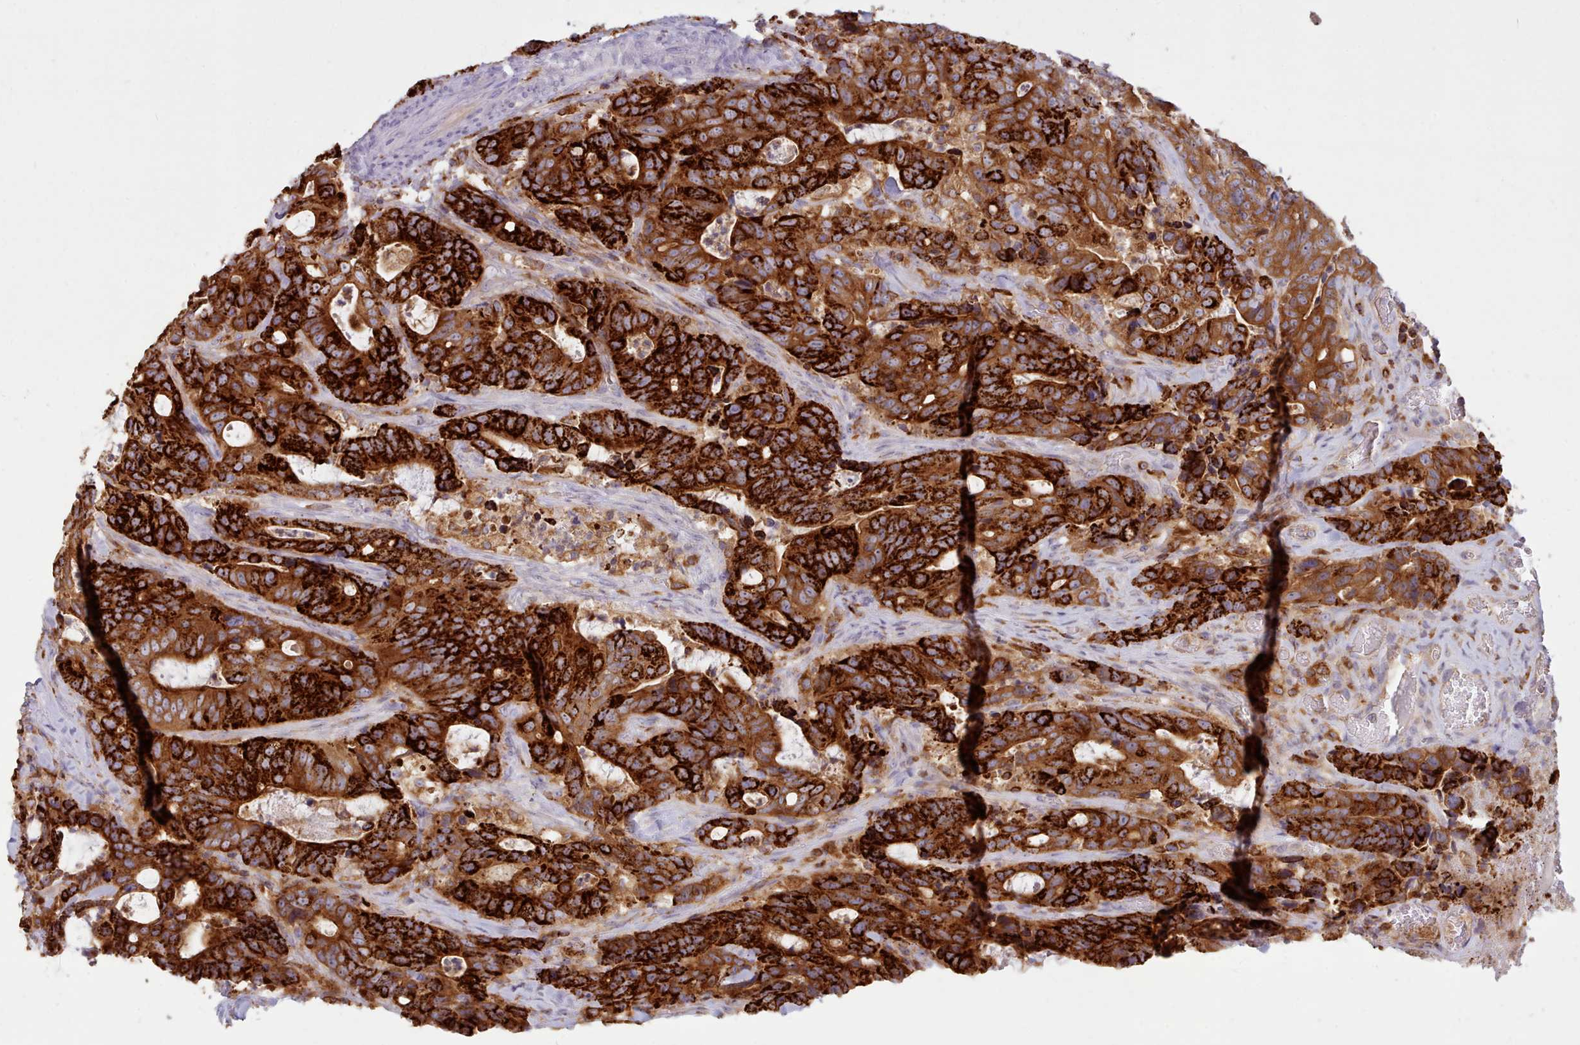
{"staining": {"intensity": "strong", "quantity": ">75%", "location": "cytoplasmic/membranous"}, "tissue": "colorectal cancer", "cell_type": "Tumor cells", "image_type": "cancer", "snomed": [{"axis": "morphology", "description": "Adenocarcinoma, NOS"}, {"axis": "topography", "description": "Colon"}], "caption": "The immunohistochemical stain highlights strong cytoplasmic/membranous positivity in tumor cells of colorectal cancer (adenocarcinoma) tissue.", "gene": "CRYBG1", "patient": {"sex": "female", "age": 82}}